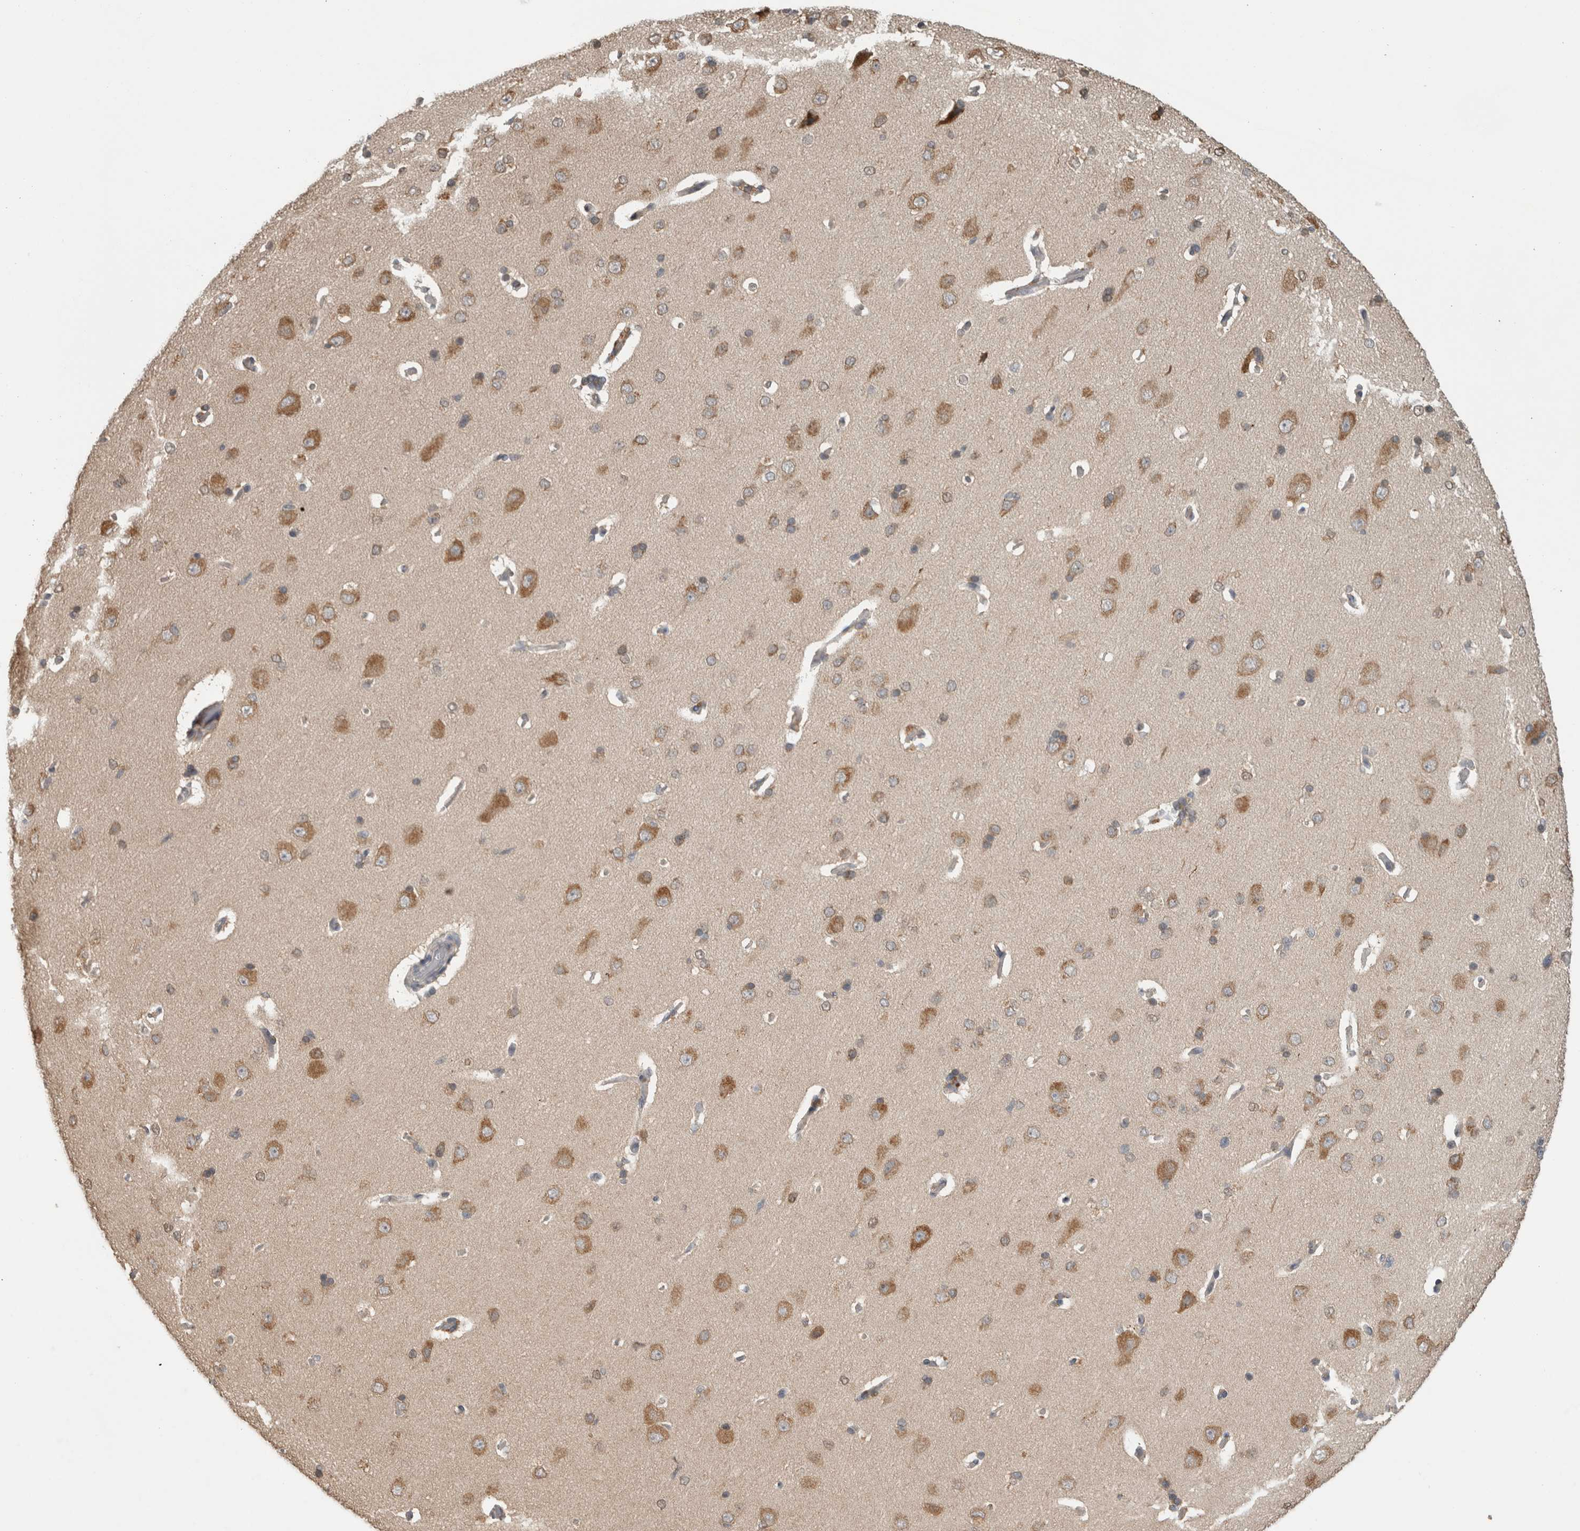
{"staining": {"intensity": "moderate", "quantity": "<25%", "location": "cytoplasmic/membranous"}, "tissue": "cerebral cortex", "cell_type": "Endothelial cells", "image_type": "normal", "snomed": [{"axis": "morphology", "description": "Normal tissue, NOS"}, {"axis": "topography", "description": "Cerebral cortex"}], "caption": "Moderate cytoplasmic/membranous staining is seen in approximately <25% of endothelial cells in normal cerebral cortex. (DAB IHC with brightfield microscopy, high magnification).", "gene": "ADGRL3", "patient": {"sex": "male", "age": 62}}